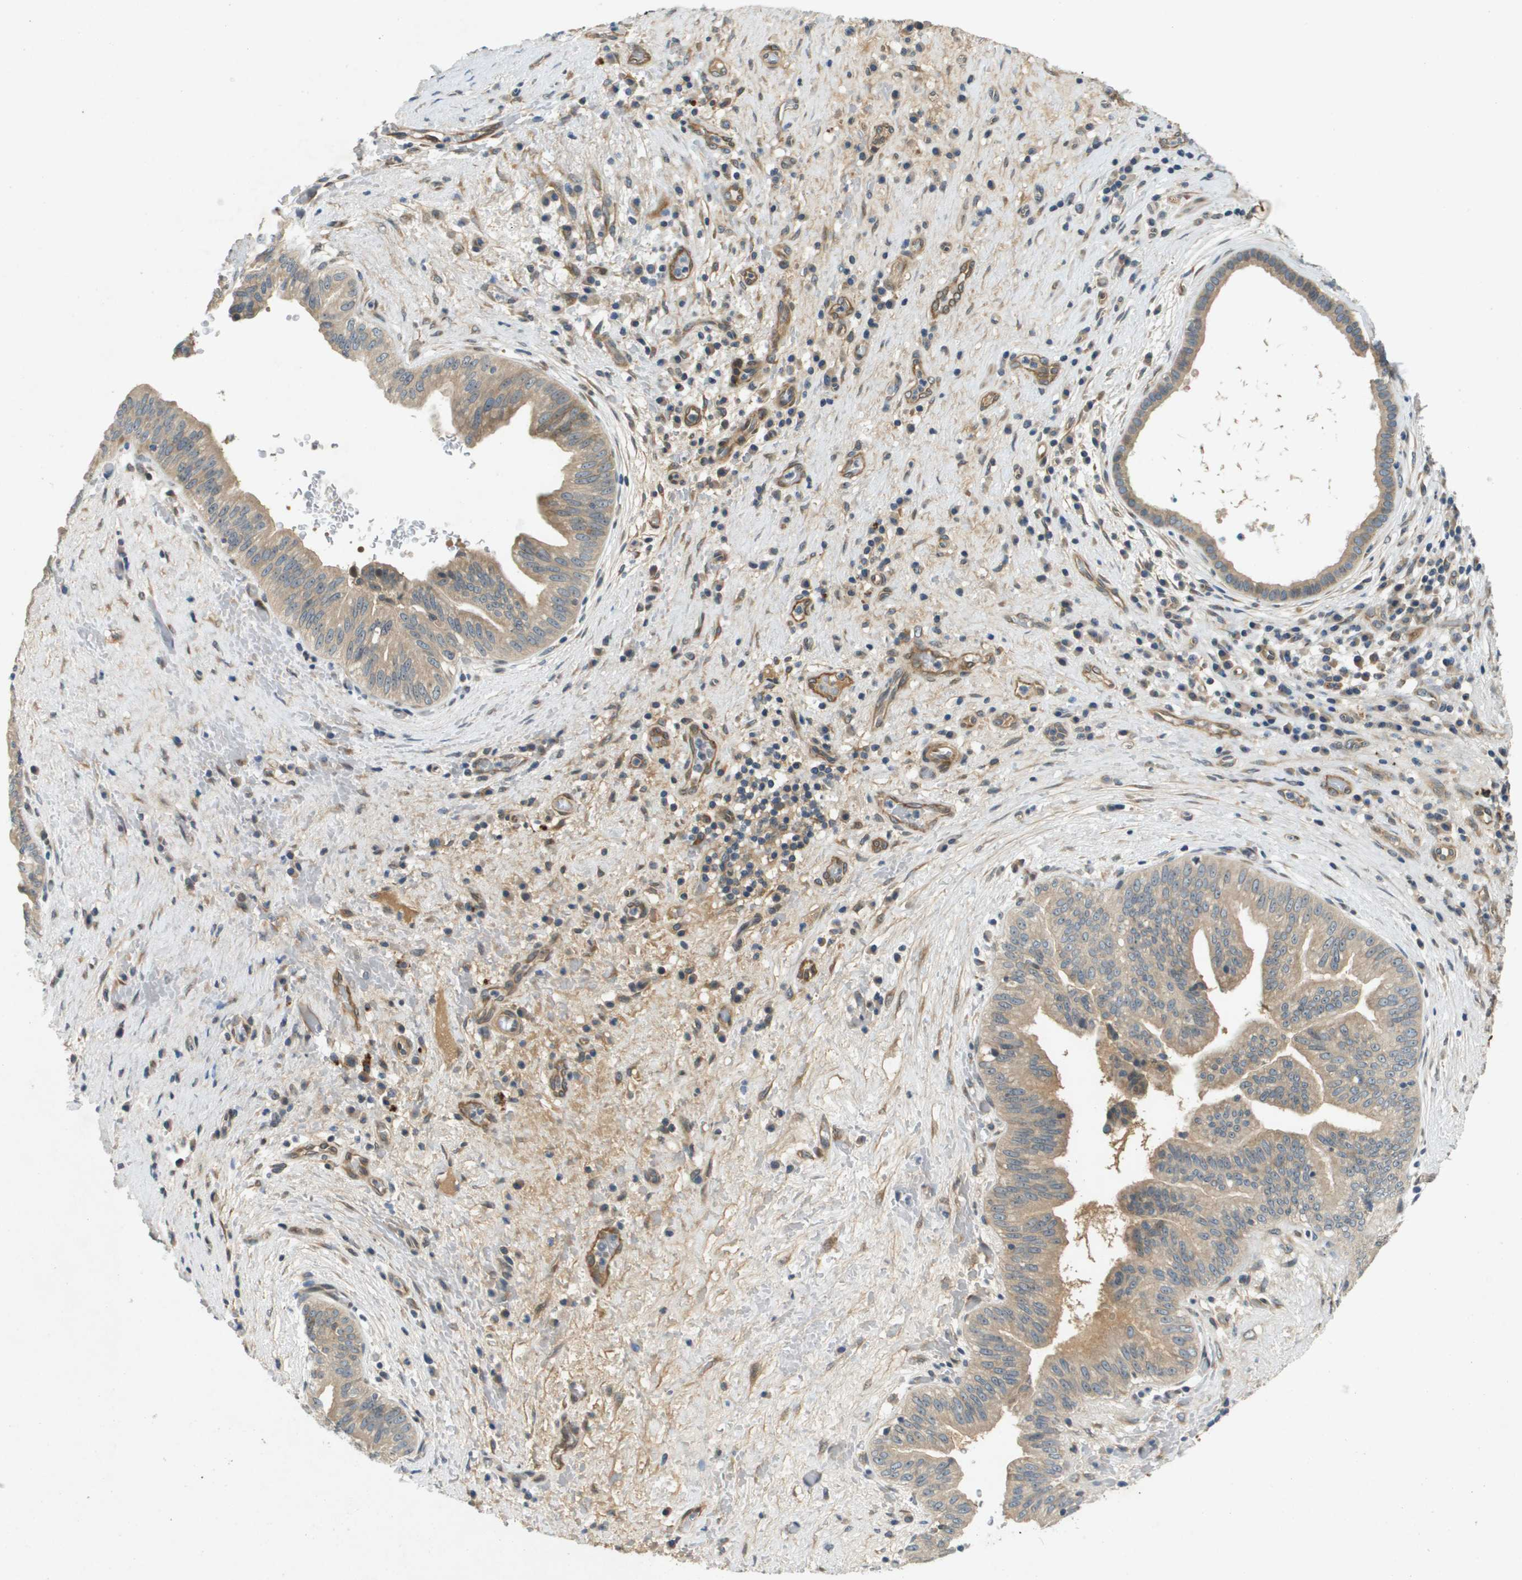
{"staining": {"intensity": "weak", "quantity": ">75%", "location": "cytoplasmic/membranous"}, "tissue": "liver cancer", "cell_type": "Tumor cells", "image_type": "cancer", "snomed": [{"axis": "morphology", "description": "Cholangiocarcinoma"}, {"axis": "topography", "description": "Liver"}], "caption": "Immunohistochemistry (IHC) of liver cancer (cholangiocarcinoma) displays low levels of weak cytoplasmic/membranous positivity in approximately >75% of tumor cells.", "gene": "PGAP3", "patient": {"sex": "female", "age": 38}}